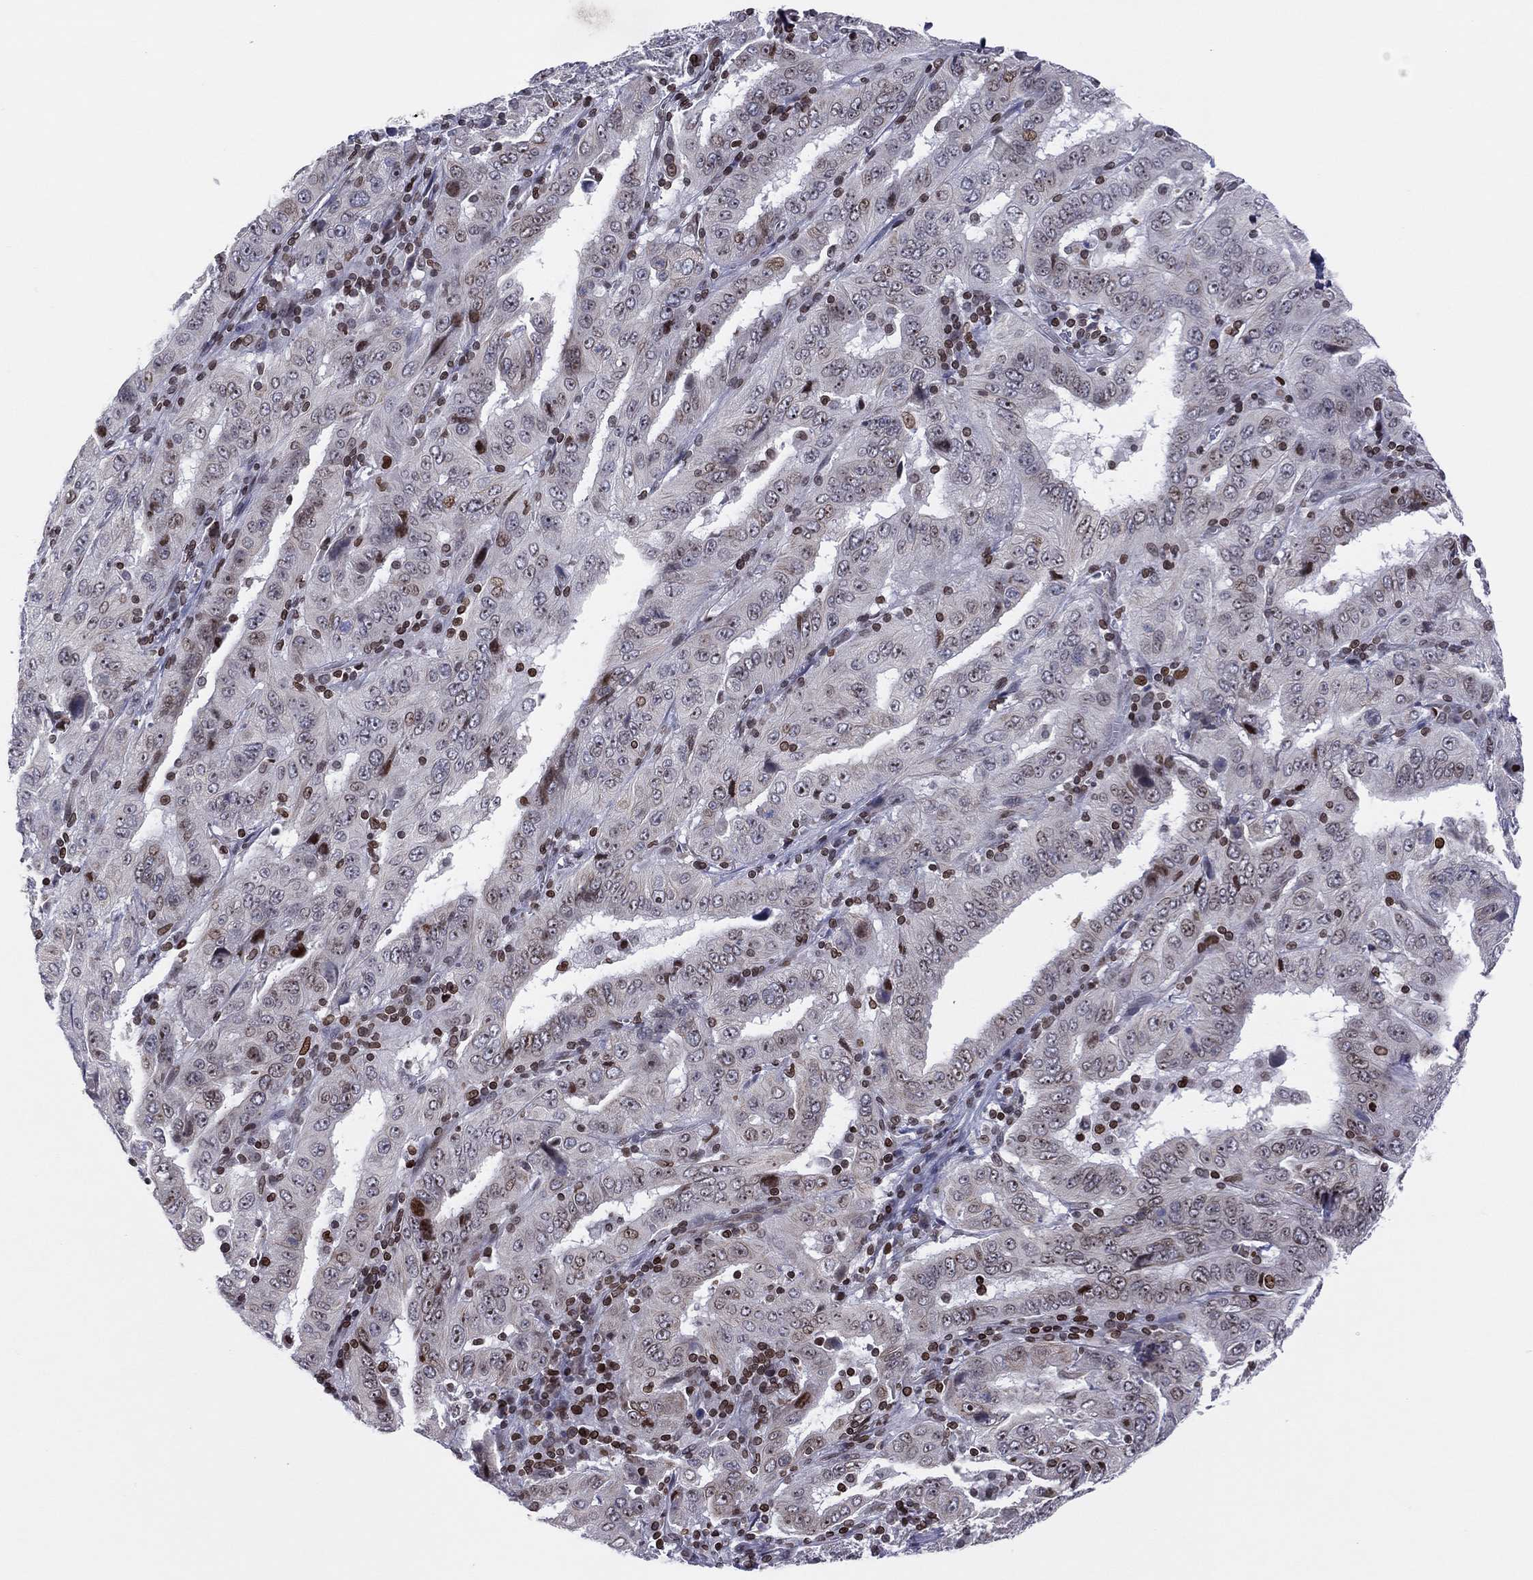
{"staining": {"intensity": "moderate", "quantity": "<25%", "location": "nuclear"}, "tissue": "pancreatic cancer", "cell_type": "Tumor cells", "image_type": "cancer", "snomed": [{"axis": "morphology", "description": "Adenocarcinoma, NOS"}, {"axis": "topography", "description": "Pancreas"}], "caption": "Moderate nuclear protein positivity is appreciated in approximately <25% of tumor cells in pancreatic cancer (adenocarcinoma).", "gene": "DBF4B", "patient": {"sex": "male", "age": 63}}